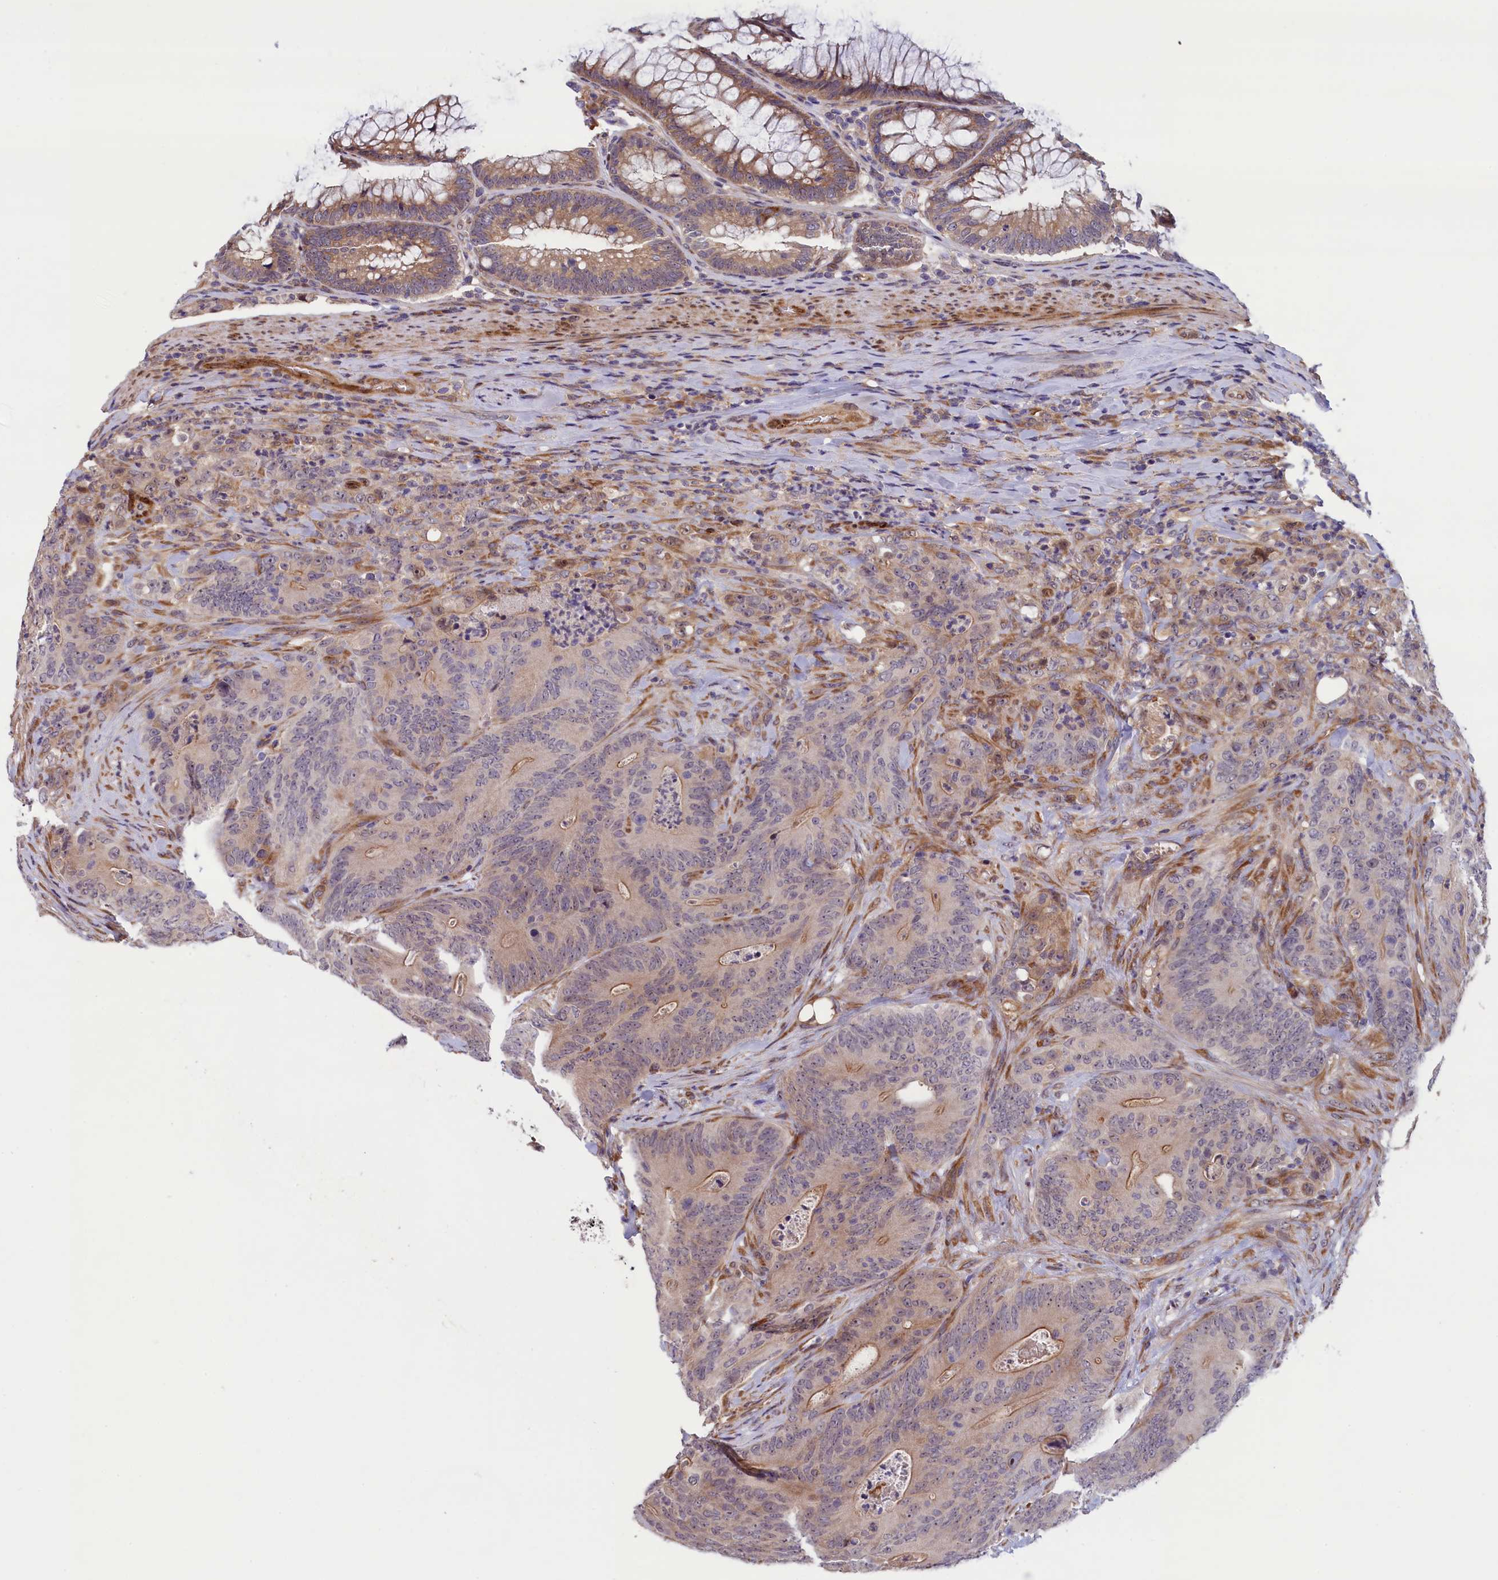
{"staining": {"intensity": "moderate", "quantity": "<25%", "location": "cytoplasmic/membranous"}, "tissue": "colorectal cancer", "cell_type": "Tumor cells", "image_type": "cancer", "snomed": [{"axis": "morphology", "description": "Normal tissue, NOS"}, {"axis": "topography", "description": "Colon"}], "caption": "Colorectal cancer tissue demonstrates moderate cytoplasmic/membranous expression in approximately <25% of tumor cells", "gene": "CCDC9B", "patient": {"sex": "female", "age": 82}}